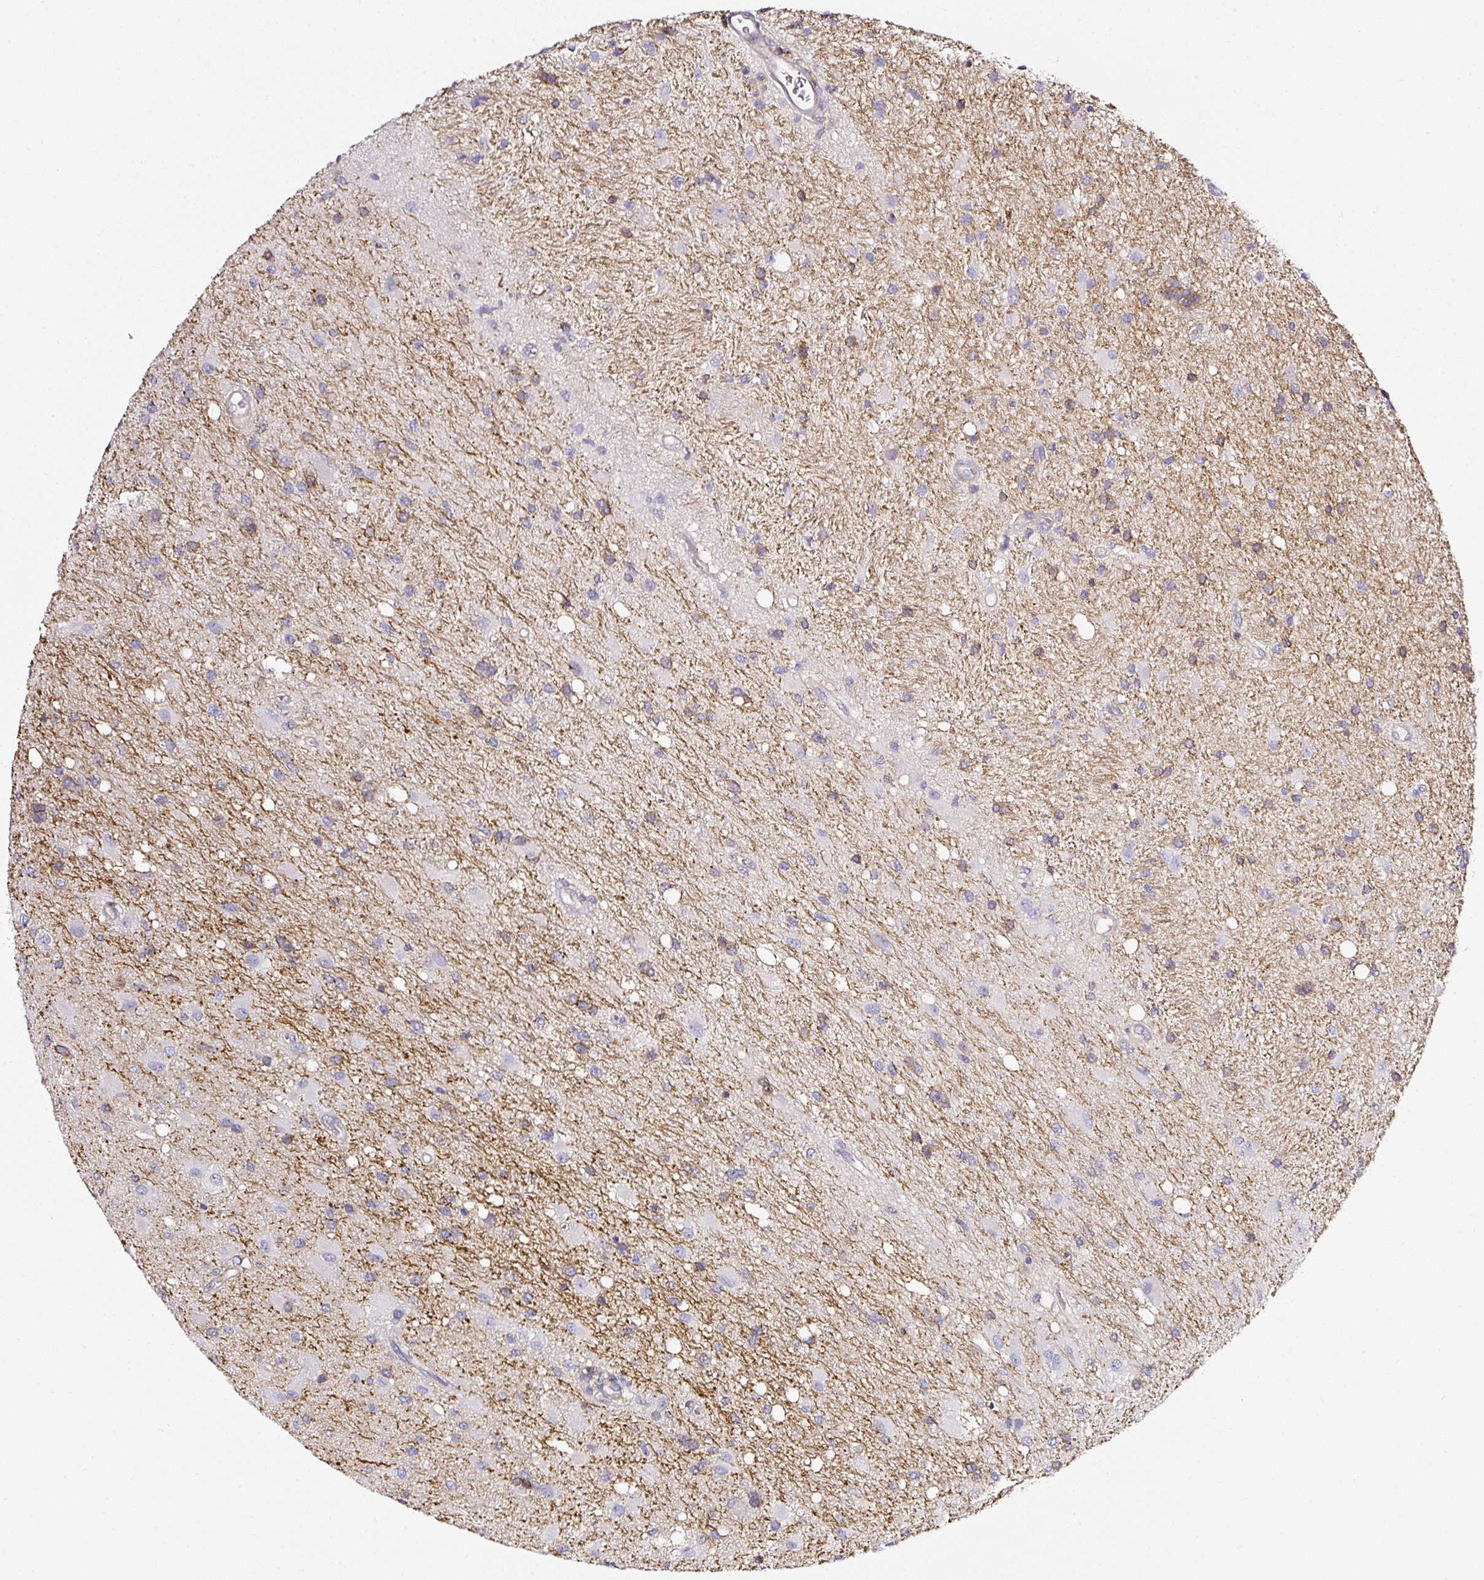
{"staining": {"intensity": "negative", "quantity": "none", "location": "none"}, "tissue": "glioma", "cell_type": "Tumor cells", "image_type": "cancer", "snomed": [{"axis": "morphology", "description": "Glioma, malignant, High grade"}, {"axis": "topography", "description": "Brain"}], "caption": "An image of malignant glioma (high-grade) stained for a protein reveals no brown staining in tumor cells.", "gene": "CD47", "patient": {"sex": "male", "age": 67}}